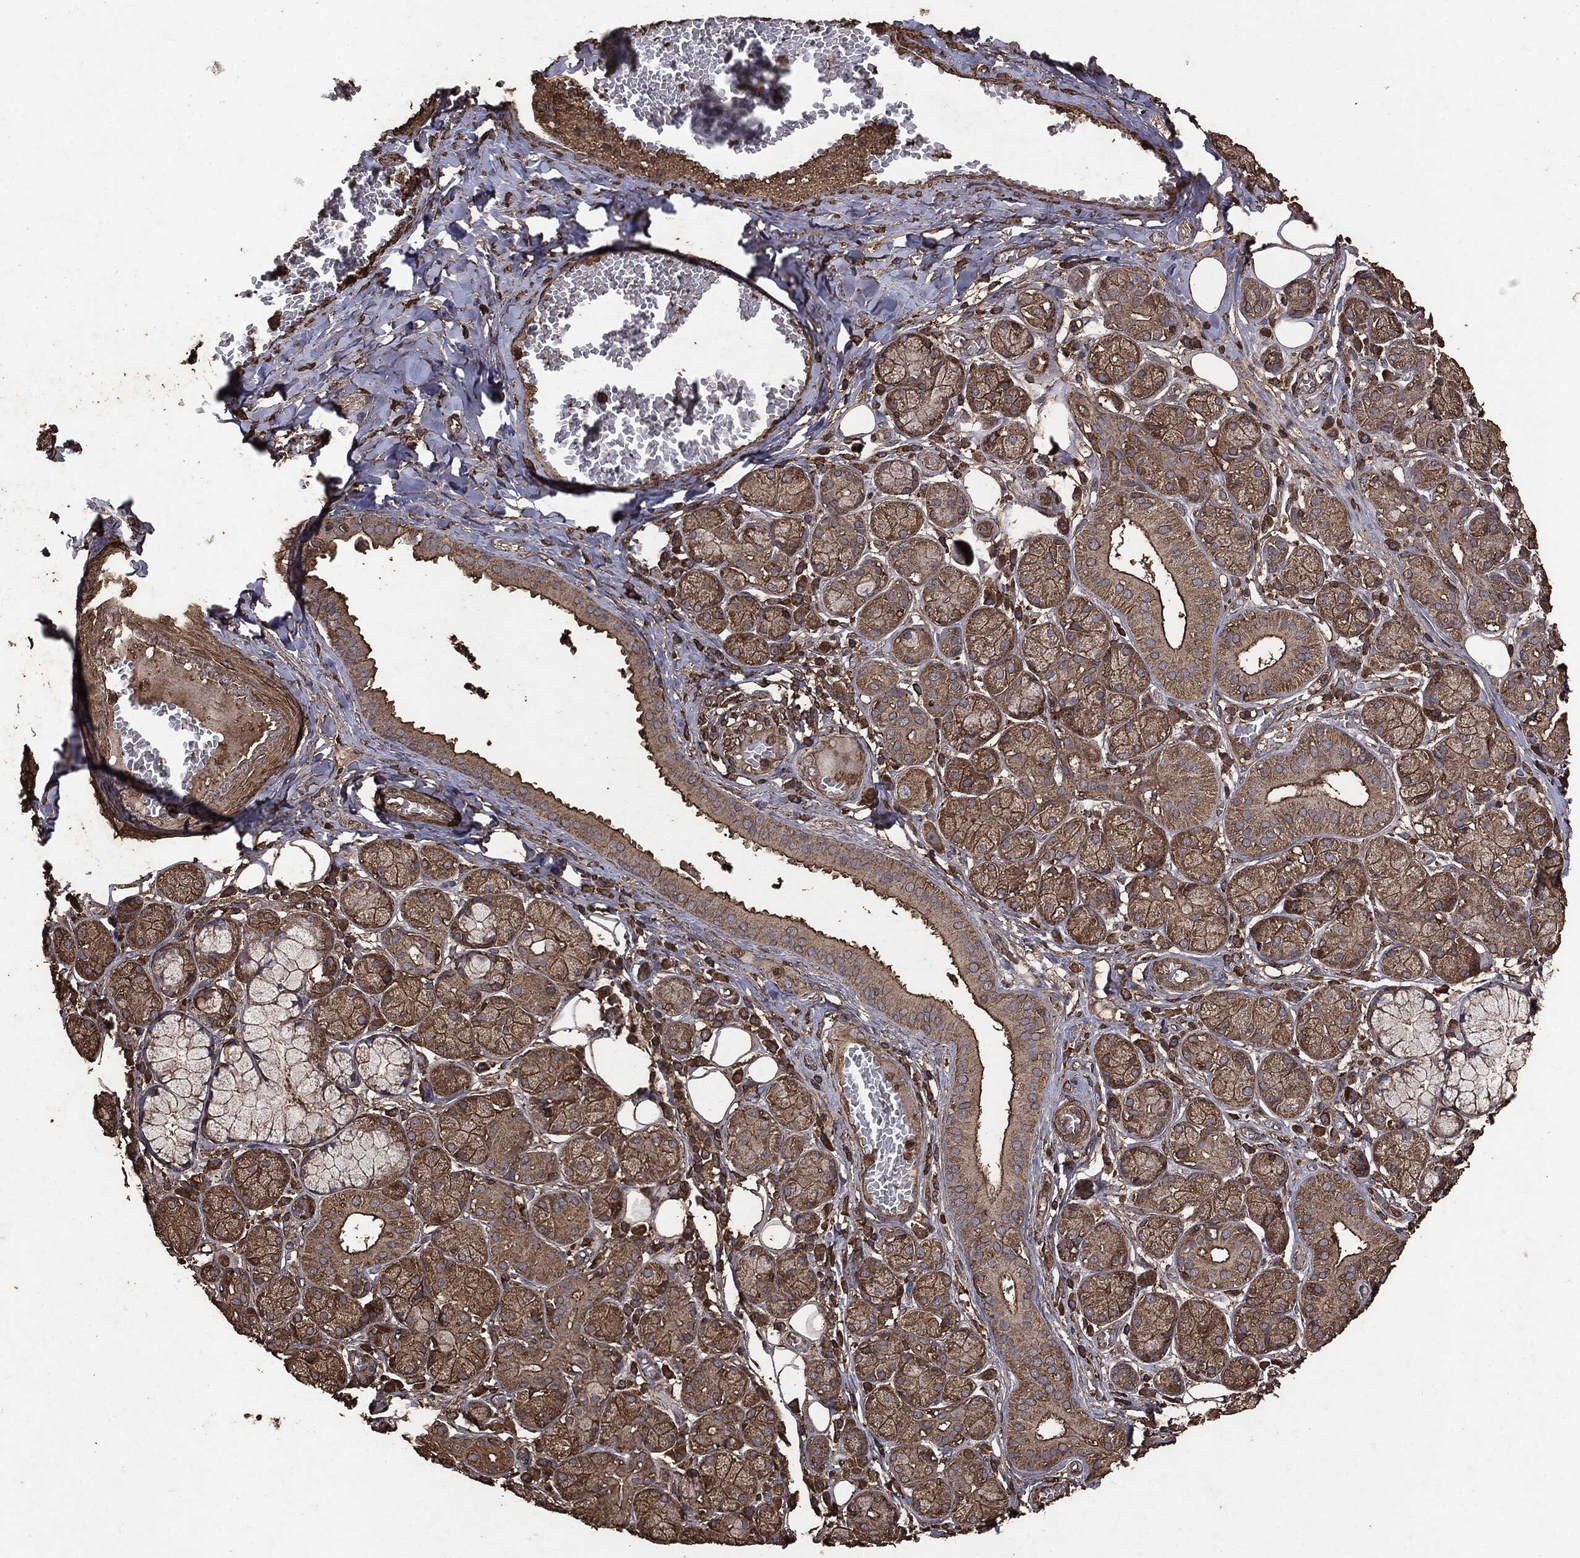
{"staining": {"intensity": "moderate", "quantity": ">75%", "location": "cytoplasmic/membranous"}, "tissue": "salivary gland", "cell_type": "Glandular cells", "image_type": "normal", "snomed": [{"axis": "morphology", "description": "Normal tissue, NOS"}, {"axis": "topography", "description": "Salivary gland"}], "caption": "The image reveals staining of unremarkable salivary gland, revealing moderate cytoplasmic/membranous protein positivity (brown color) within glandular cells. Using DAB (3,3'-diaminobenzidine) (brown) and hematoxylin (blue) stains, captured at high magnification using brightfield microscopy.", "gene": "MTOR", "patient": {"sex": "male", "age": 71}}